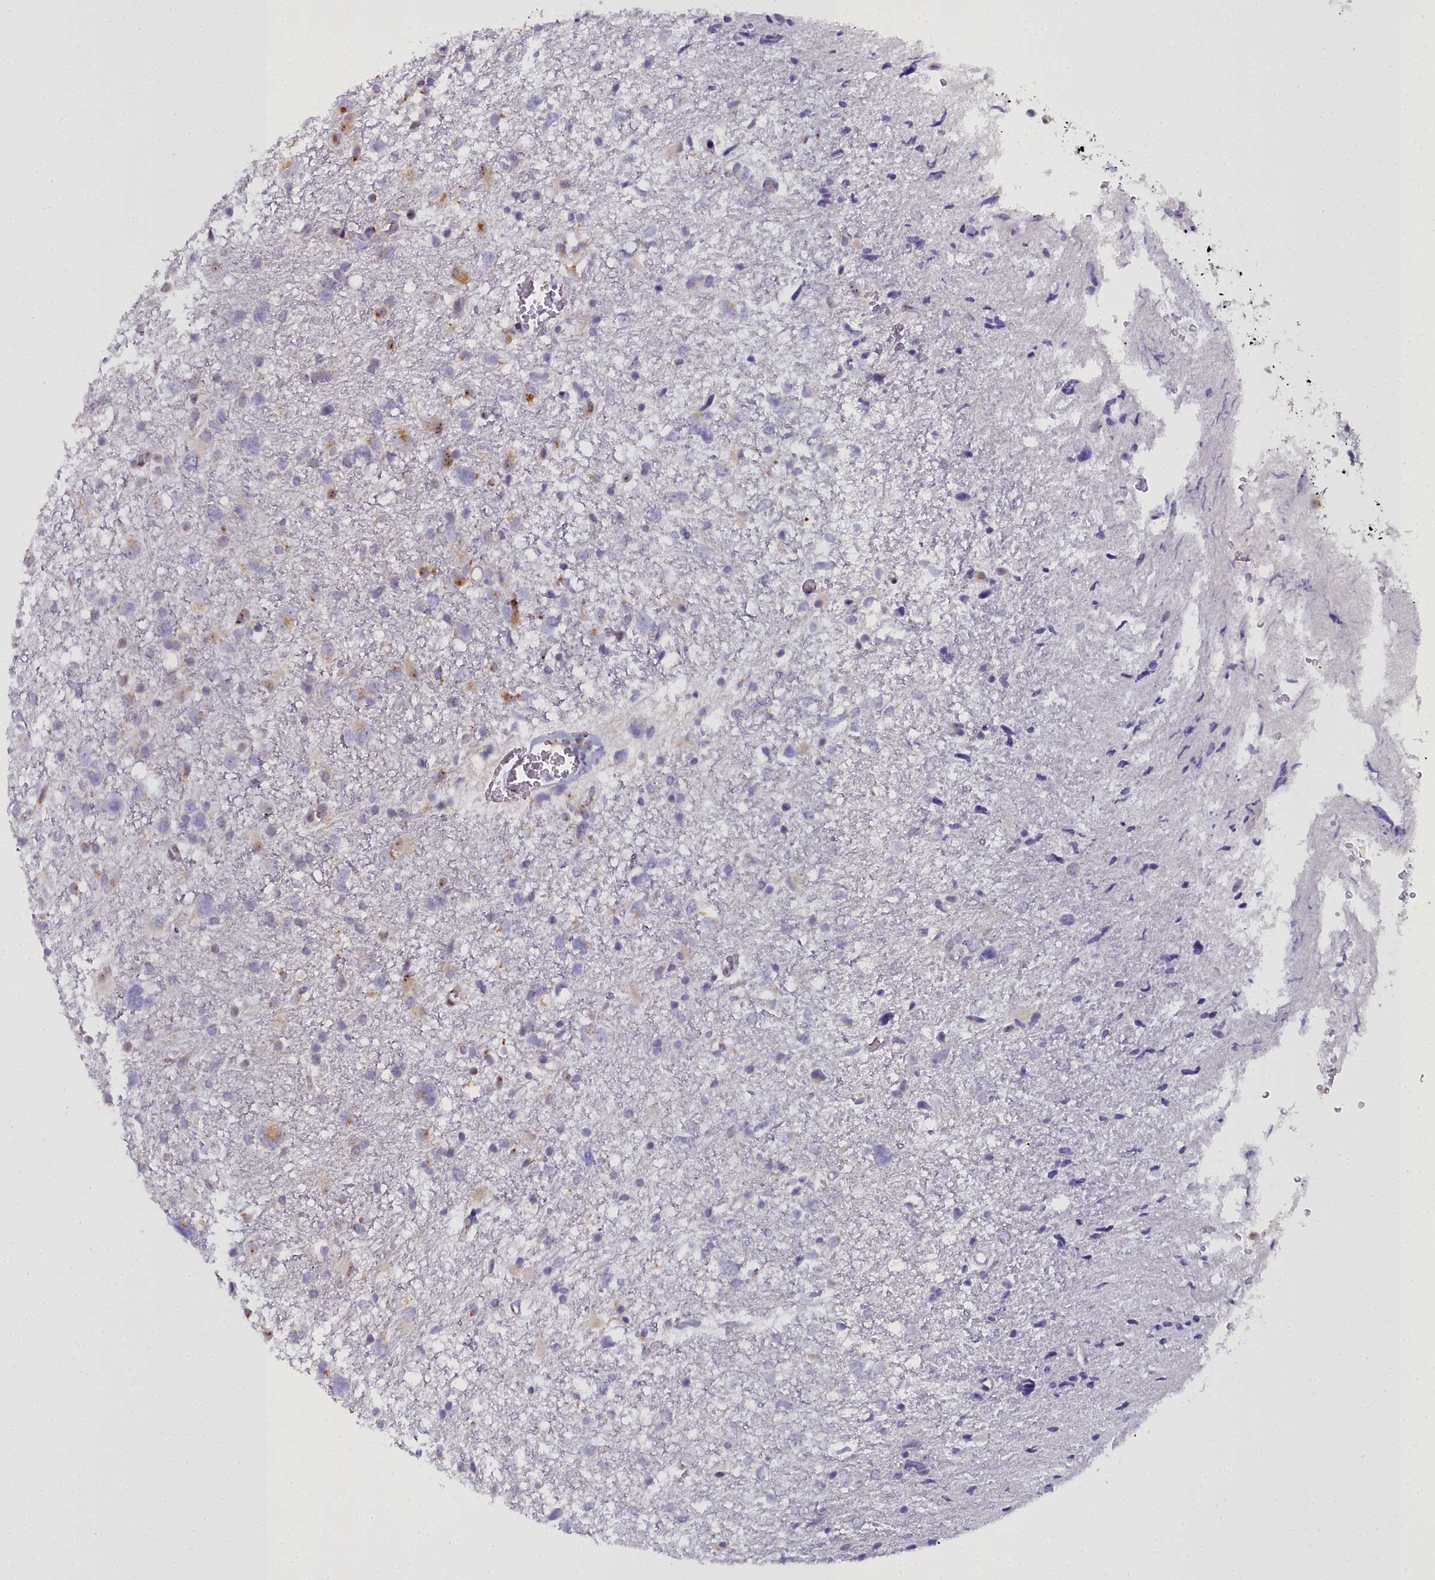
{"staining": {"intensity": "negative", "quantity": "none", "location": "none"}, "tissue": "glioma", "cell_type": "Tumor cells", "image_type": "cancer", "snomed": [{"axis": "morphology", "description": "Glioma, malignant, High grade"}, {"axis": "topography", "description": "Brain"}], "caption": "Micrograph shows no significant protein positivity in tumor cells of glioma.", "gene": "WDPCP", "patient": {"sex": "male", "age": 61}}